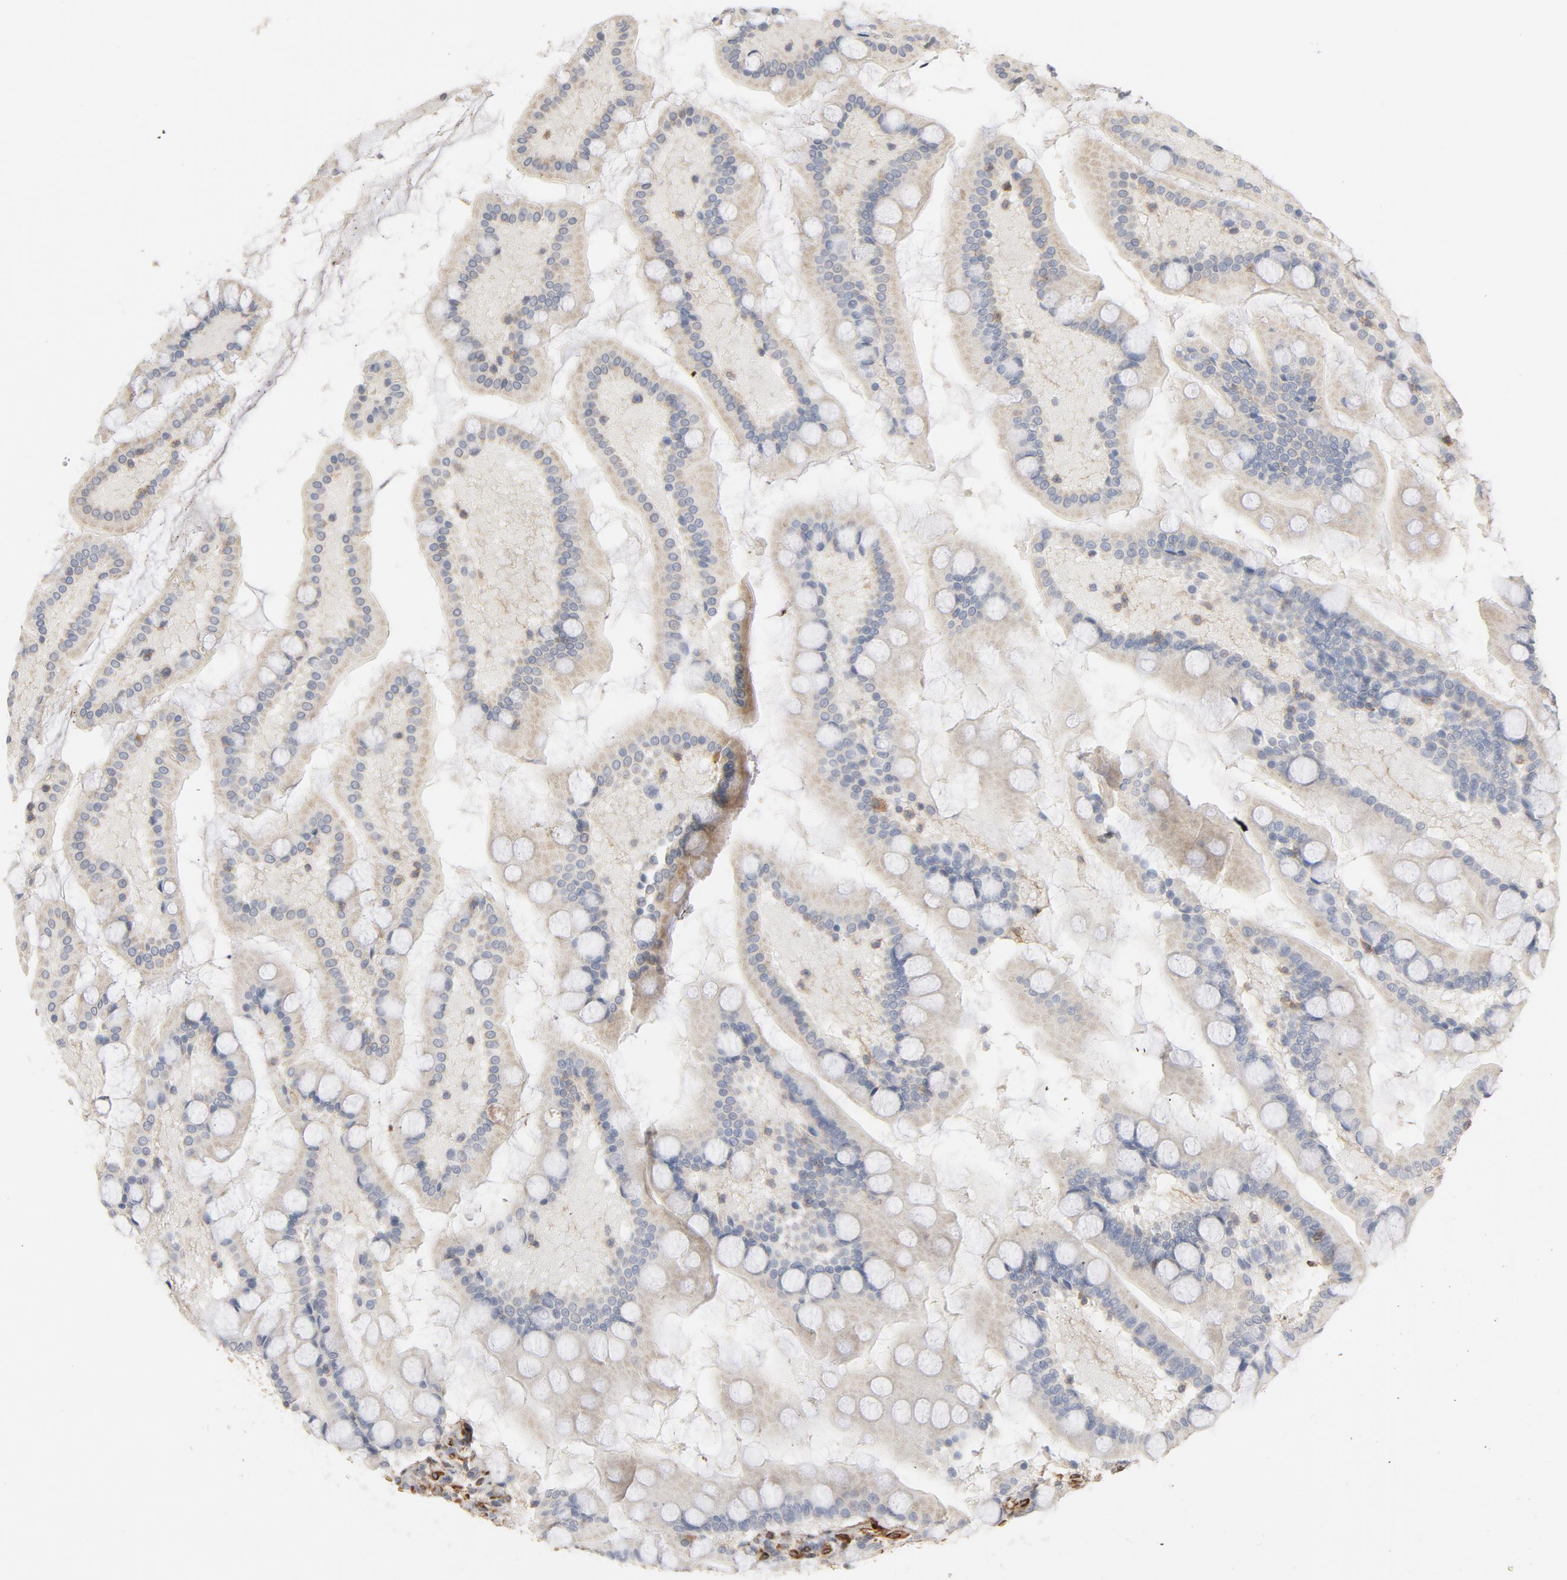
{"staining": {"intensity": "negative", "quantity": "none", "location": "none"}, "tissue": "small intestine", "cell_type": "Glandular cells", "image_type": "normal", "snomed": [{"axis": "morphology", "description": "Normal tissue, NOS"}, {"axis": "topography", "description": "Small intestine"}], "caption": "A high-resolution histopathology image shows immunohistochemistry staining of unremarkable small intestine, which demonstrates no significant staining in glandular cells. (DAB (3,3'-diaminobenzidine) immunohistochemistry (IHC), high magnification).", "gene": "GNG2", "patient": {"sex": "male", "age": 41}}